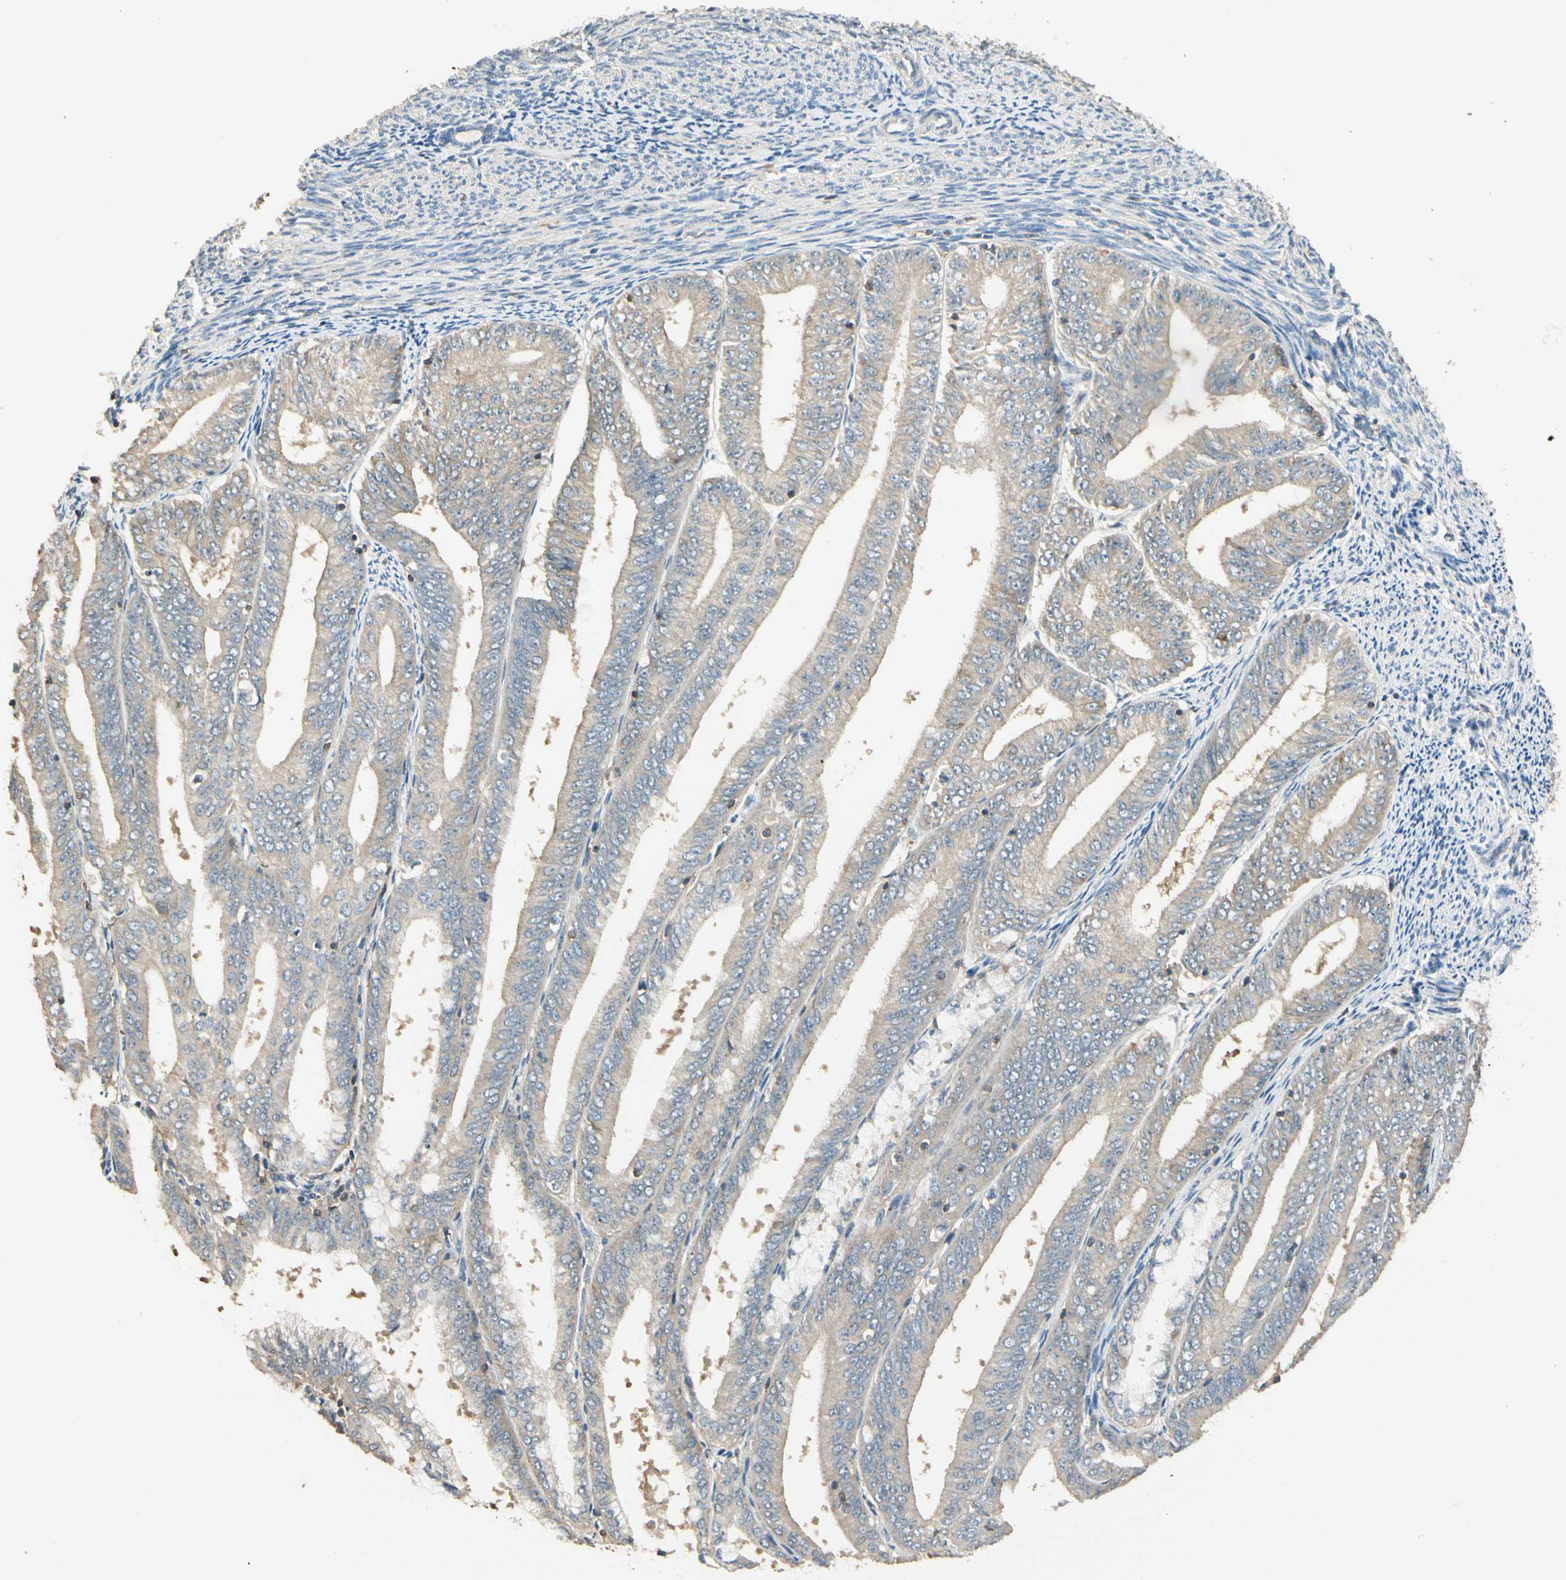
{"staining": {"intensity": "weak", "quantity": ">75%", "location": "cytoplasmic/membranous"}, "tissue": "endometrial cancer", "cell_type": "Tumor cells", "image_type": "cancer", "snomed": [{"axis": "morphology", "description": "Adenocarcinoma, NOS"}, {"axis": "topography", "description": "Endometrium"}], "caption": "The photomicrograph exhibits staining of endometrial cancer (adenocarcinoma), revealing weak cytoplasmic/membranous protein positivity (brown color) within tumor cells.", "gene": "PLXNA1", "patient": {"sex": "female", "age": 63}}